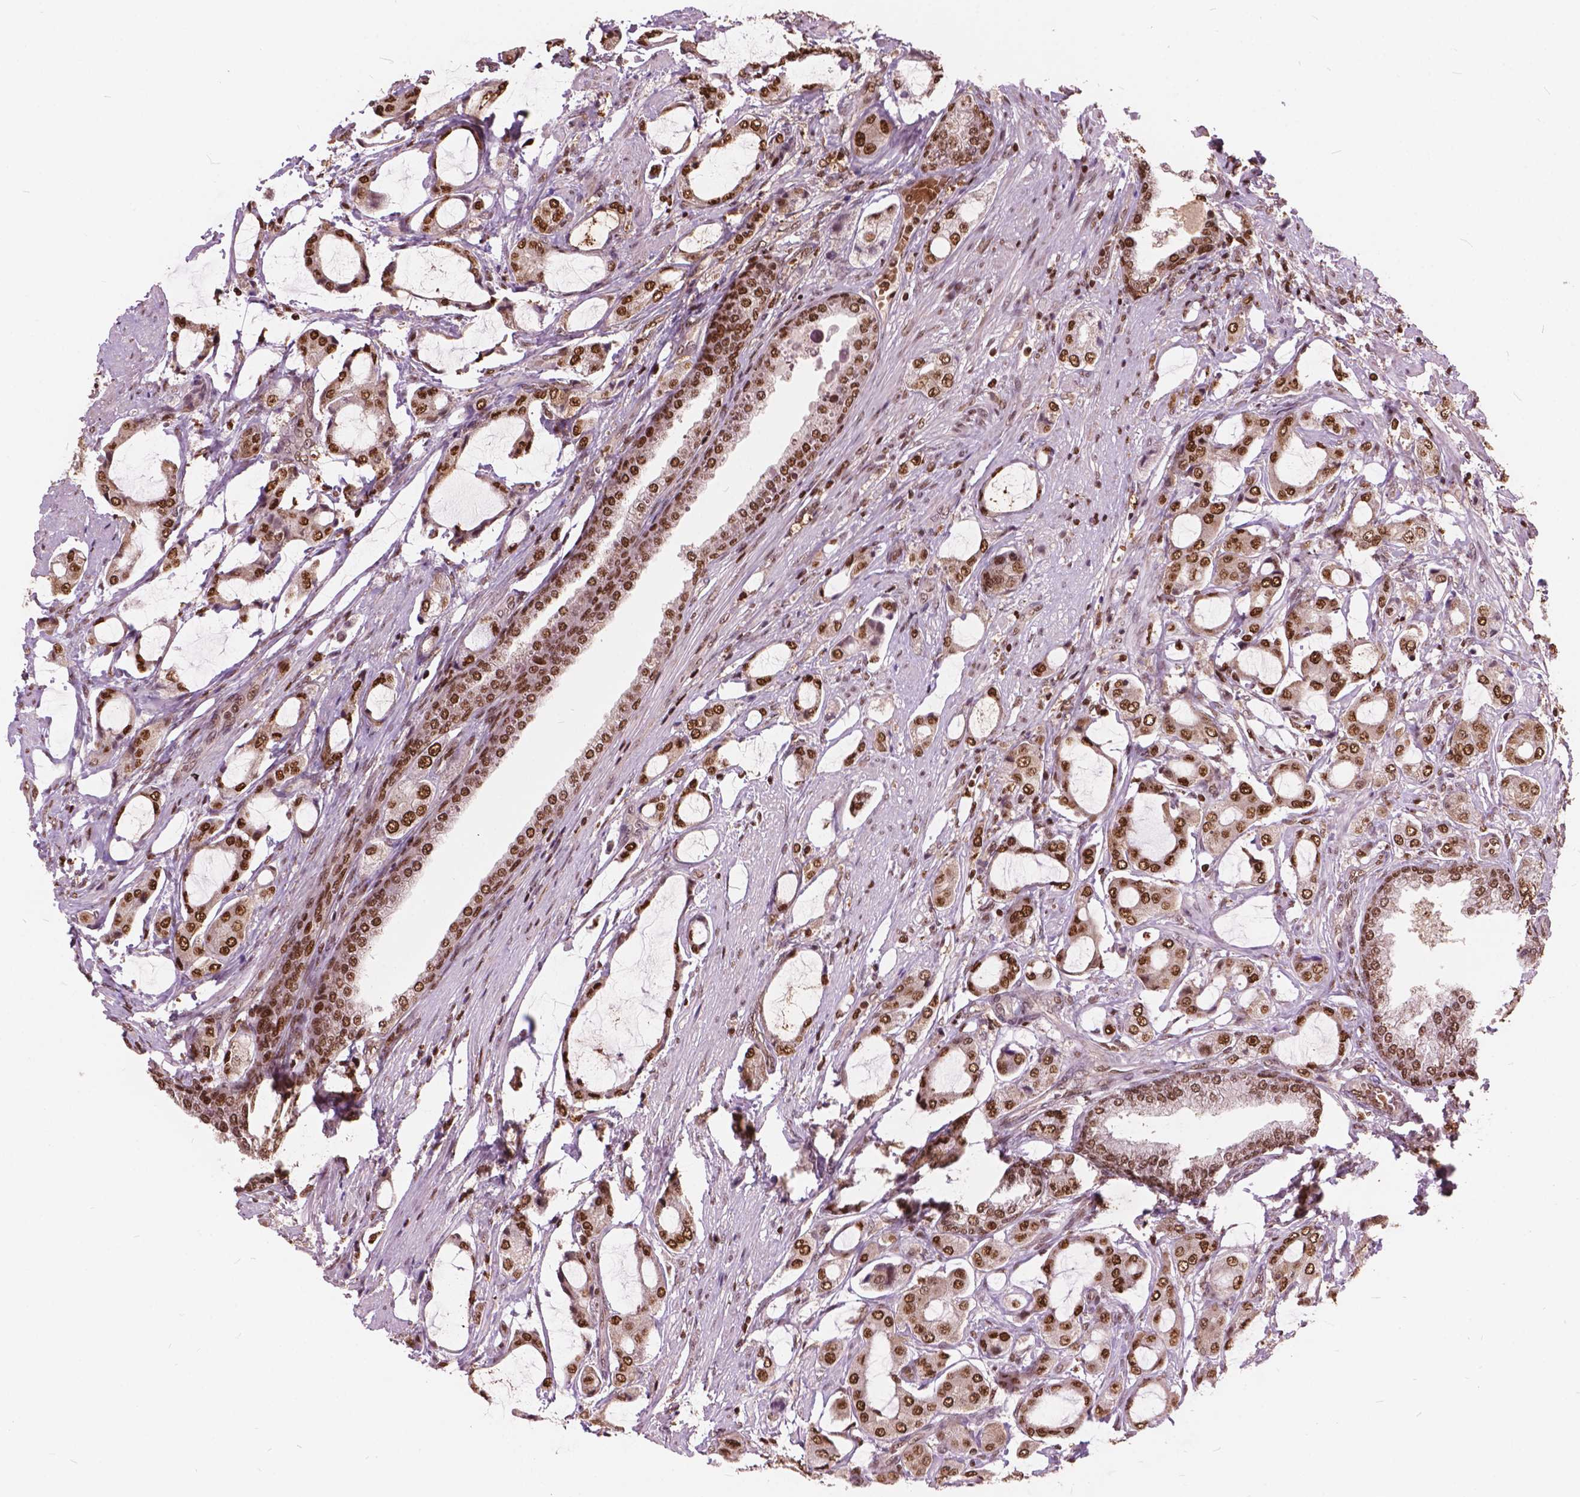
{"staining": {"intensity": "strong", "quantity": ">75%", "location": "nuclear"}, "tissue": "prostate cancer", "cell_type": "Tumor cells", "image_type": "cancer", "snomed": [{"axis": "morphology", "description": "Adenocarcinoma, NOS"}, {"axis": "topography", "description": "Prostate"}], "caption": "There is high levels of strong nuclear staining in tumor cells of adenocarcinoma (prostate), as demonstrated by immunohistochemical staining (brown color).", "gene": "ANP32B", "patient": {"sex": "male", "age": 63}}